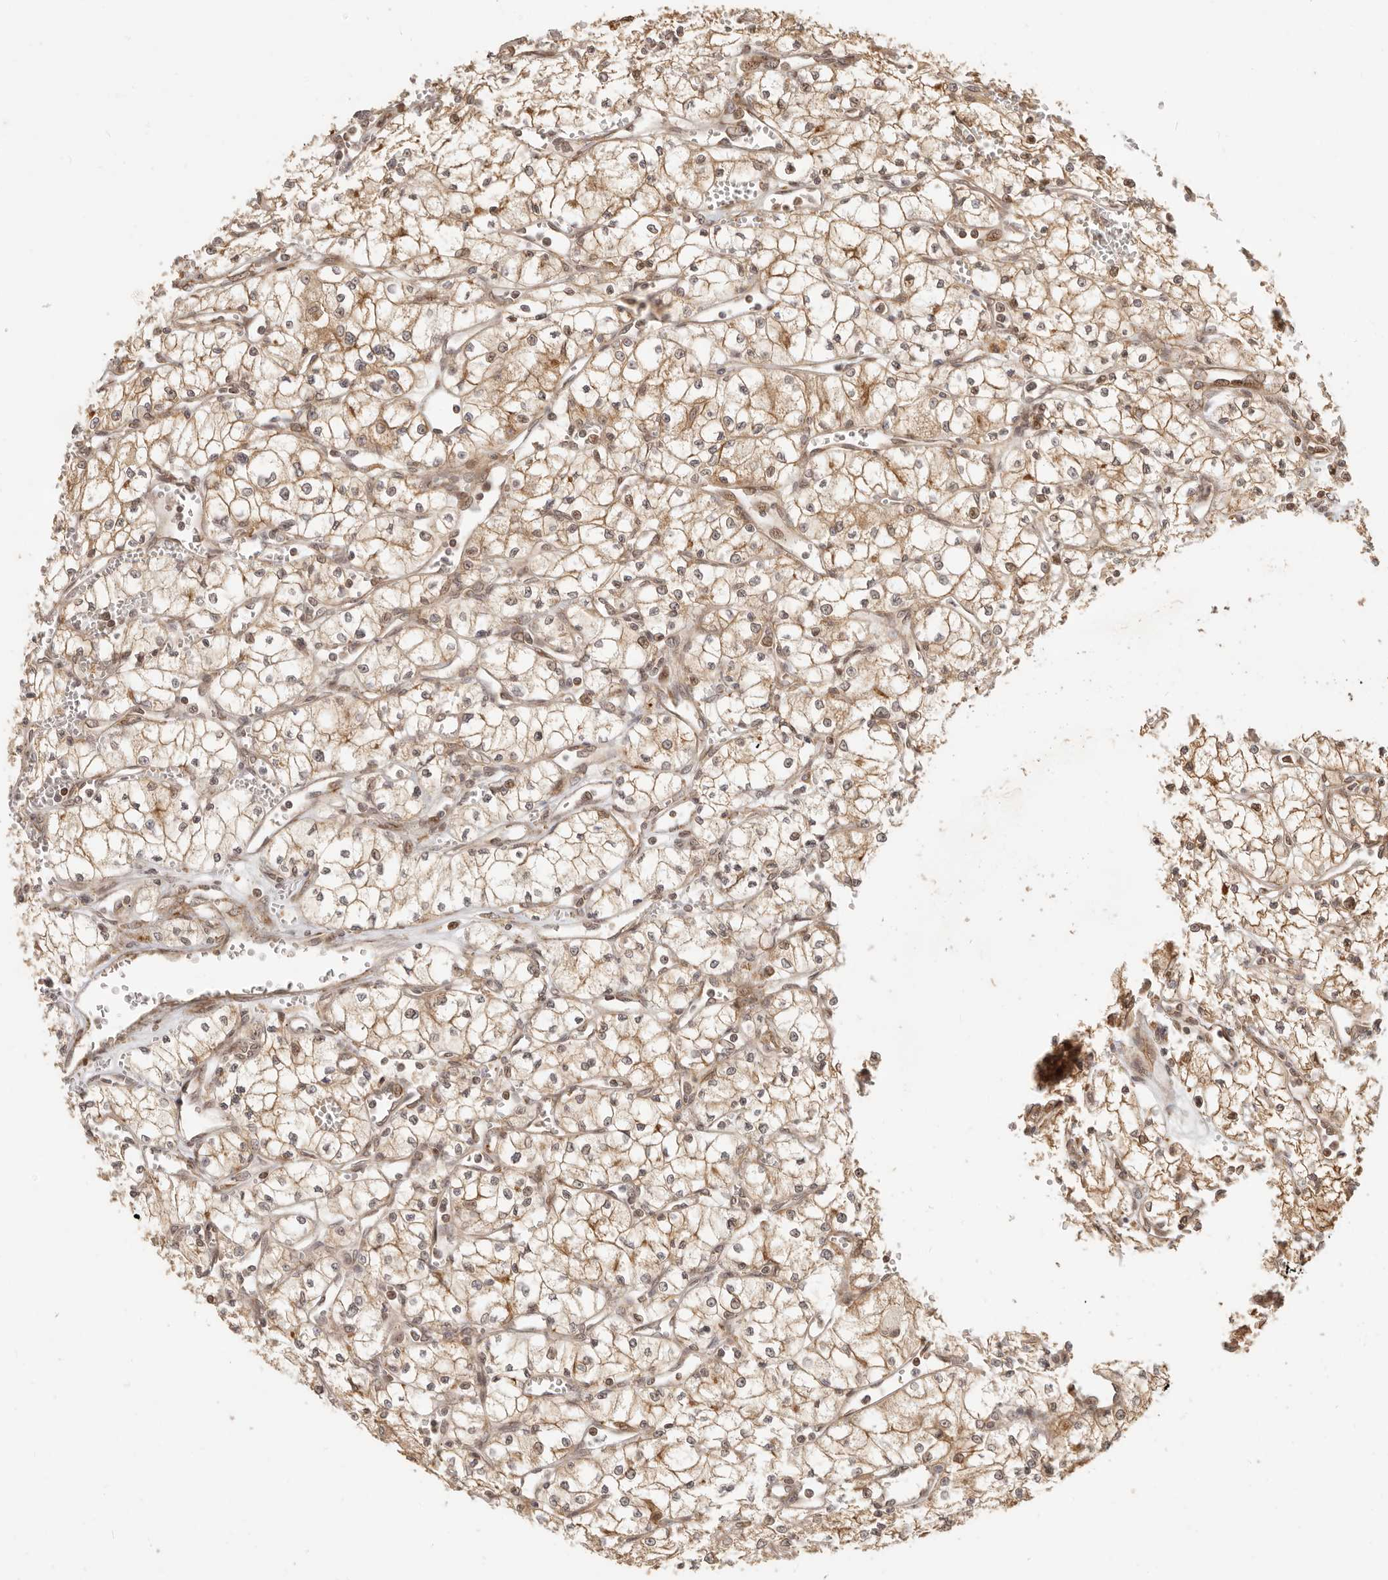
{"staining": {"intensity": "moderate", "quantity": ">75%", "location": "cytoplasmic/membranous,nuclear"}, "tissue": "renal cancer", "cell_type": "Tumor cells", "image_type": "cancer", "snomed": [{"axis": "morphology", "description": "Adenocarcinoma, NOS"}, {"axis": "topography", "description": "Kidney"}], "caption": "Renal adenocarcinoma stained for a protein (brown) shows moderate cytoplasmic/membranous and nuclear positive positivity in about >75% of tumor cells.", "gene": "TIMM17A", "patient": {"sex": "male", "age": 59}}